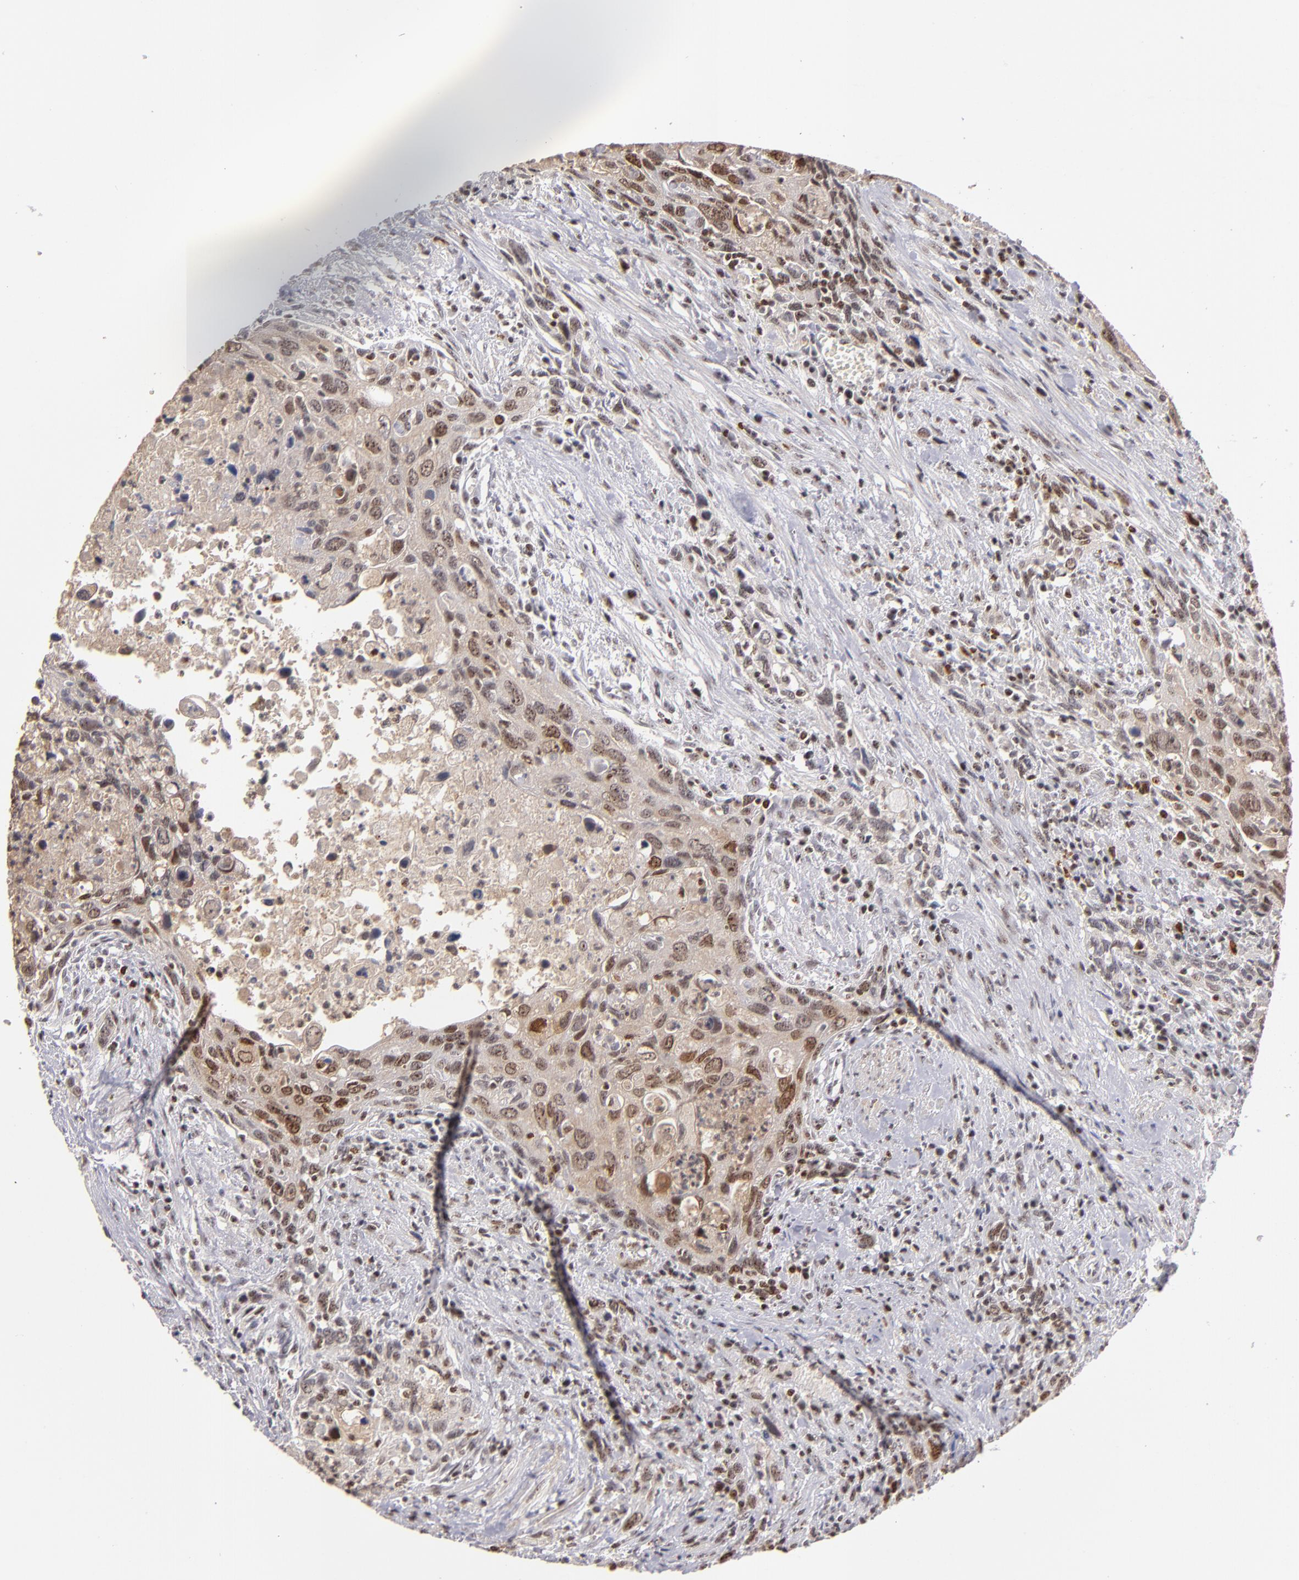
{"staining": {"intensity": "weak", "quantity": ">75%", "location": "cytoplasmic/membranous,nuclear"}, "tissue": "urothelial cancer", "cell_type": "Tumor cells", "image_type": "cancer", "snomed": [{"axis": "morphology", "description": "Urothelial carcinoma, High grade"}, {"axis": "topography", "description": "Urinary bladder"}], "caption": "The image displays immunohistochemical staining of urothelial carcinoma (high-grade). There is weak cytoplasmic/membranous and nuclear expression is identified in approximately >75% of tumor cells.", "gene": "PCNX4", "patient": {"sex": "male", "age": 71}}